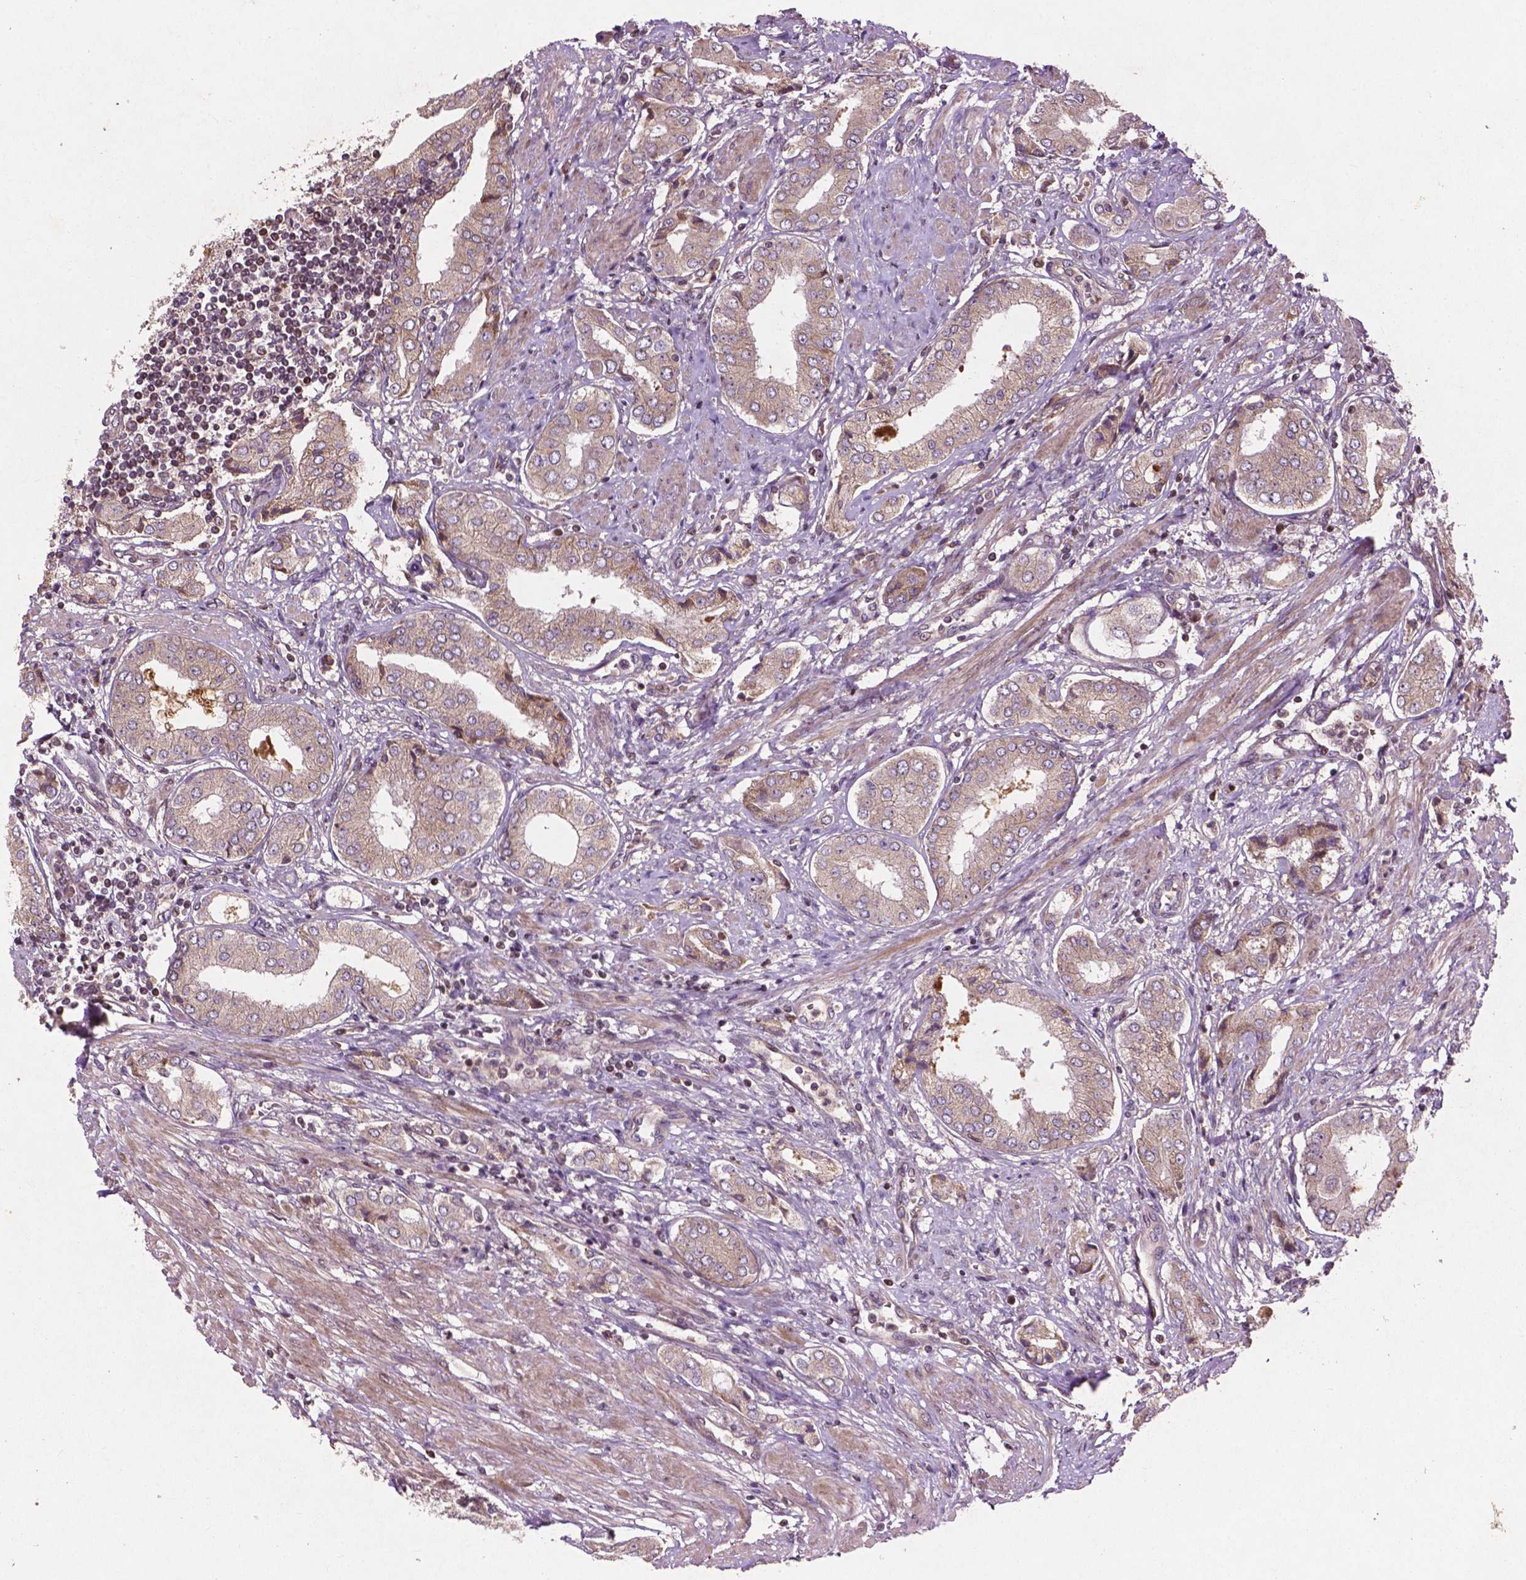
{"staining": {"intensity": "weak", "quantity": ">75%", "location": "cytoplasmic/membranous"}, "tissue": "prostate cancer", "cell_type": "Tumor cells", "image_type": "cancer", "snomed": [{"axis": "morphology", "description": "Adenocarcinoma, NOS"}, {"axis": "topography", "description": "Prostate"}], "caption": "Immunohistochemistry (IHC) (DAB (3,3'-diaminobenzidine)) staining of human prostate cancer (adenocarcinoma) displays weak cytoplasmic/membranous protein staining in approximately >75% of tumor cells.", "gene": "B3GALNT2", "patient": {"sex": "male", "age": 63}}